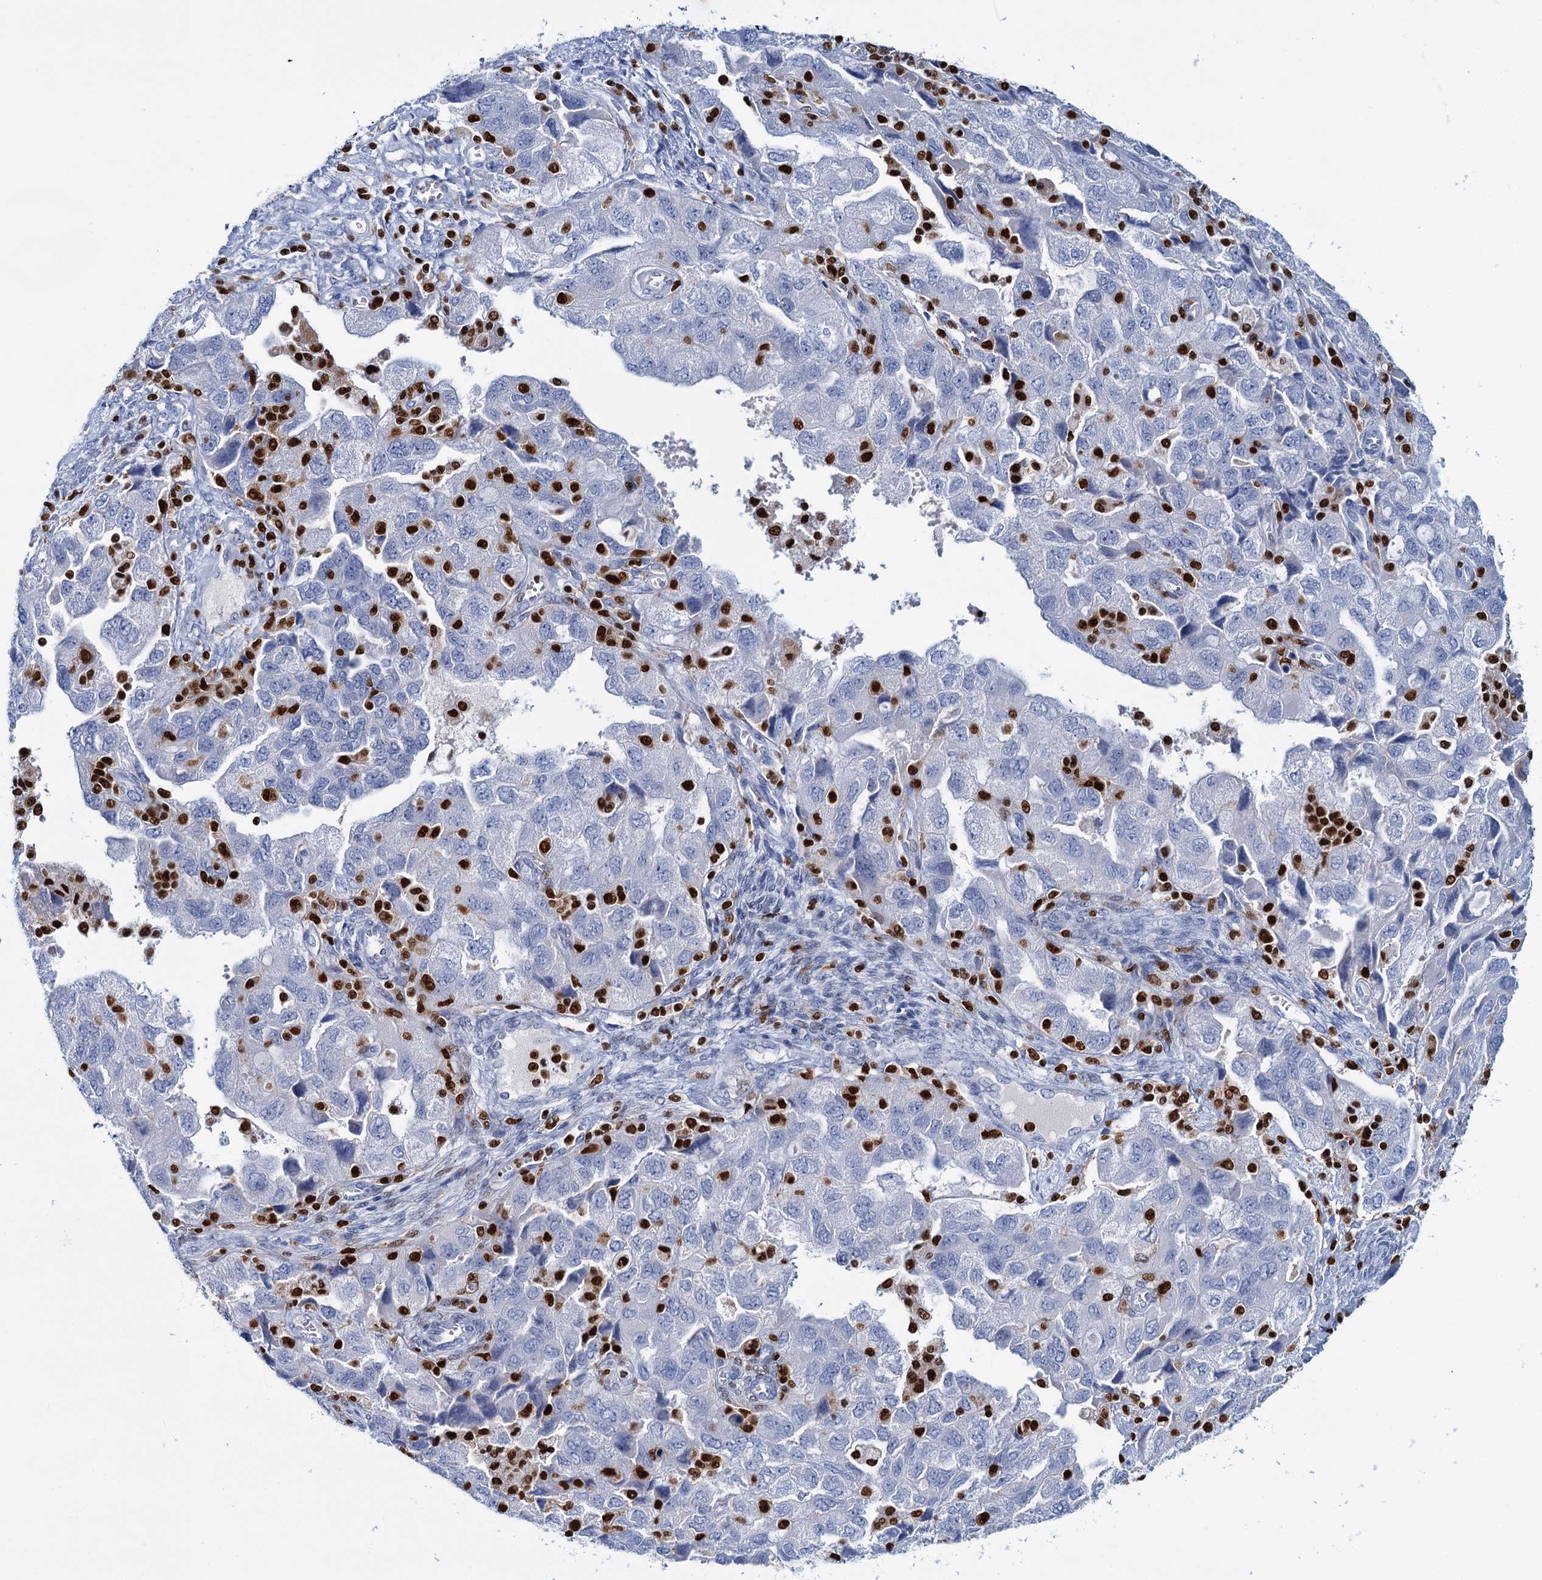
{"staining": {"intensity": "negative", "quantity": "none", "location": "none"}, "tissue": "ovarian cancer", "cell_type": "Tumor cells", "image_type": "cancer", "snomed": [{"axis": "morphology", "description": "Carcinoma, NOS"}, {"axis": "morphology", "description": "Cystadenocarcinoma, serous, NOS"}, {"axis": "topography", "description": "Ovary"}], "caption": "Tumor cells are negative for brown protein staining in ovarian cancer (serous cystadenocarcinoma).", "gene": "CELF2", "patient": {"sex": "female", "age": 69}}